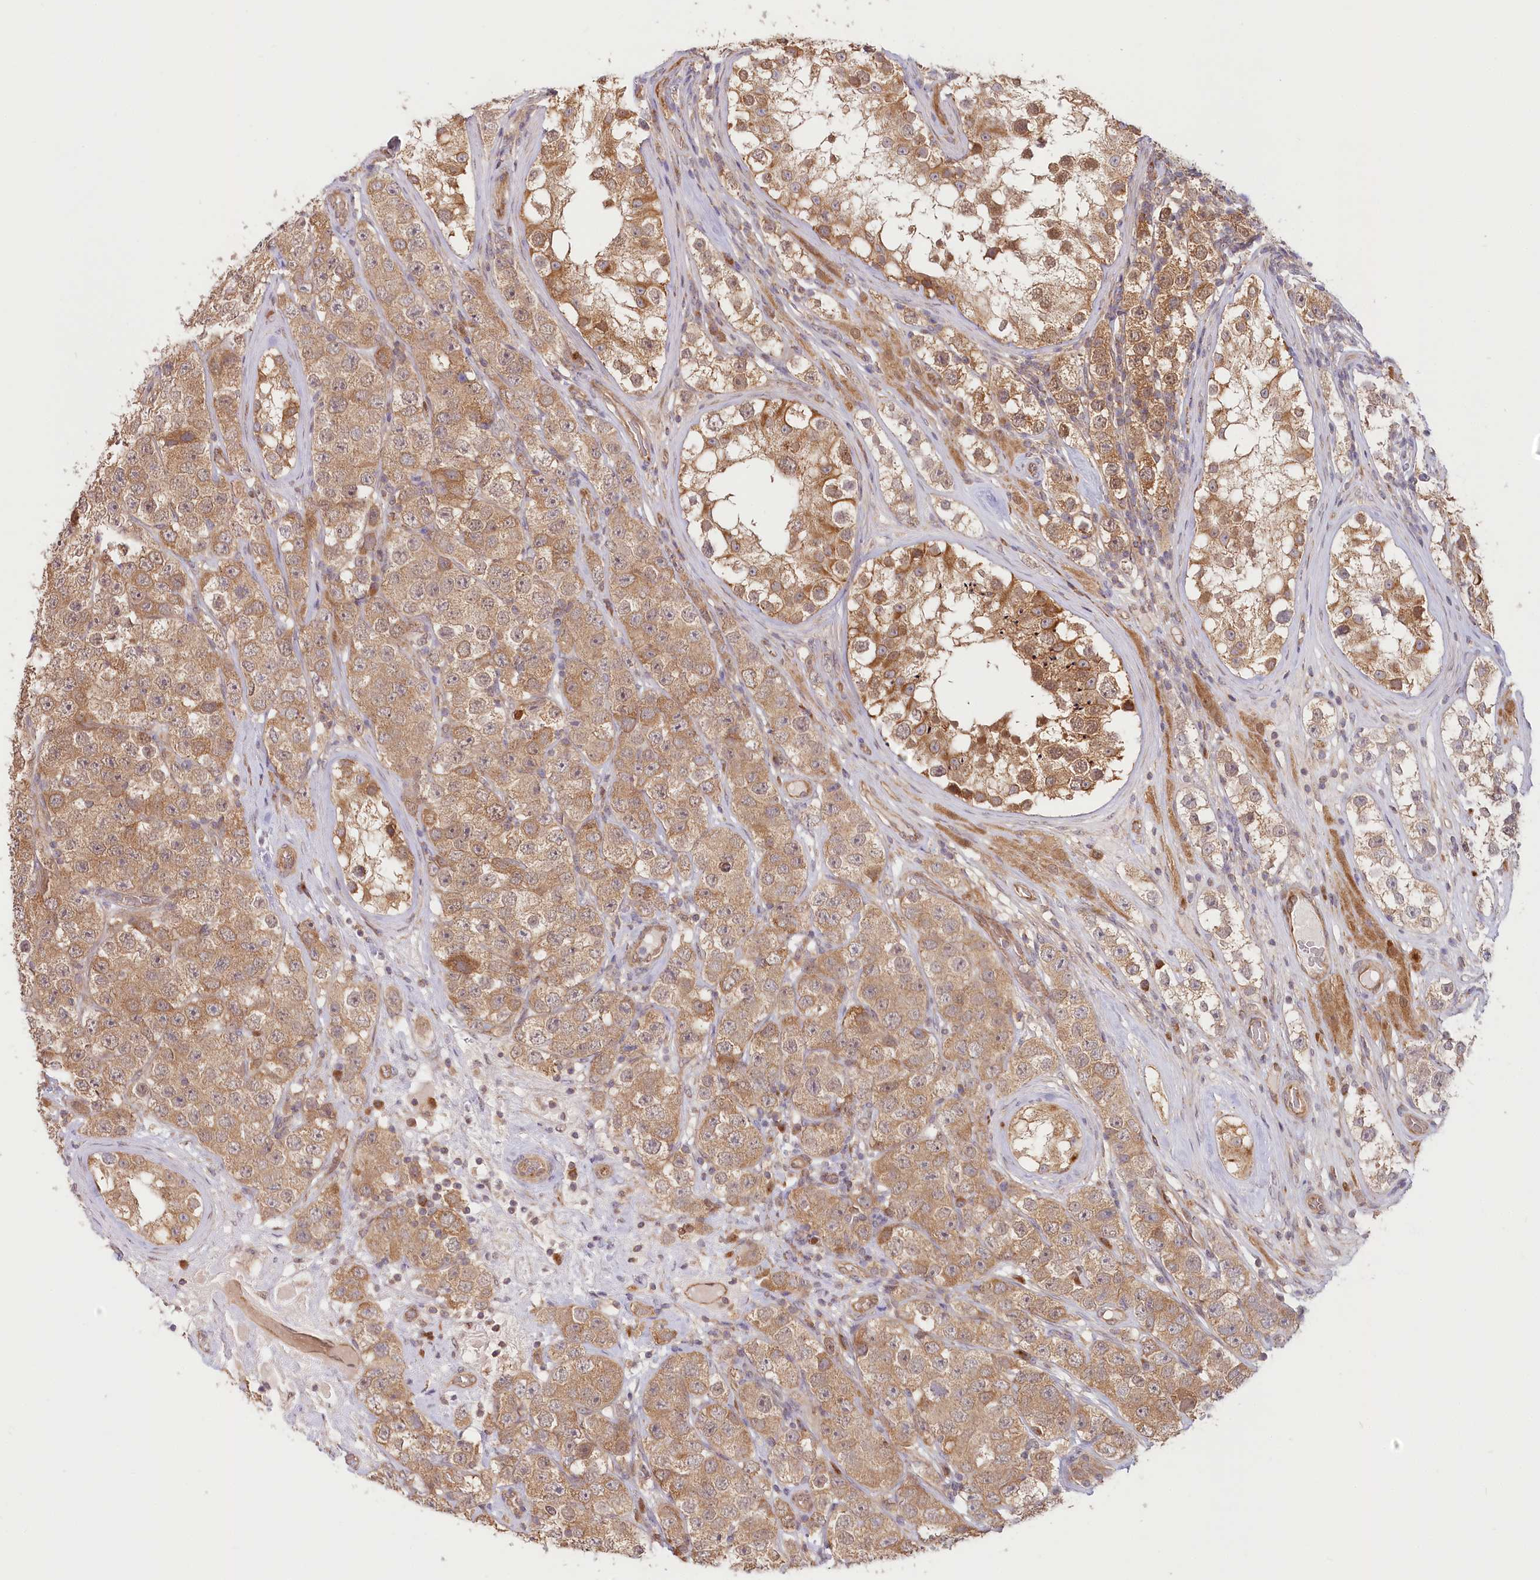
{"staining": {"intensity": "moderate", "quantity": ">75%", "location": "cytoplasmic/membranous"}, "tissue": "testis cancer", "cell_type": "Tumor cells", "image_type": "cancer", "snomed": [{"axis": "morphology", "description": "Seminoma, NOS"}, {"axis": "topography", "description": "Testis"}], "caption": "Tumor cells exhibit medium levels of moderate cytoplasmic/membranous staining in approximately >75% of cells in human seminoma (testis). (DAB = brown stain, brightfield microscopy at high magnification).", "gene": "CEP70", "patient": {"sex": "male", "age": 28}}